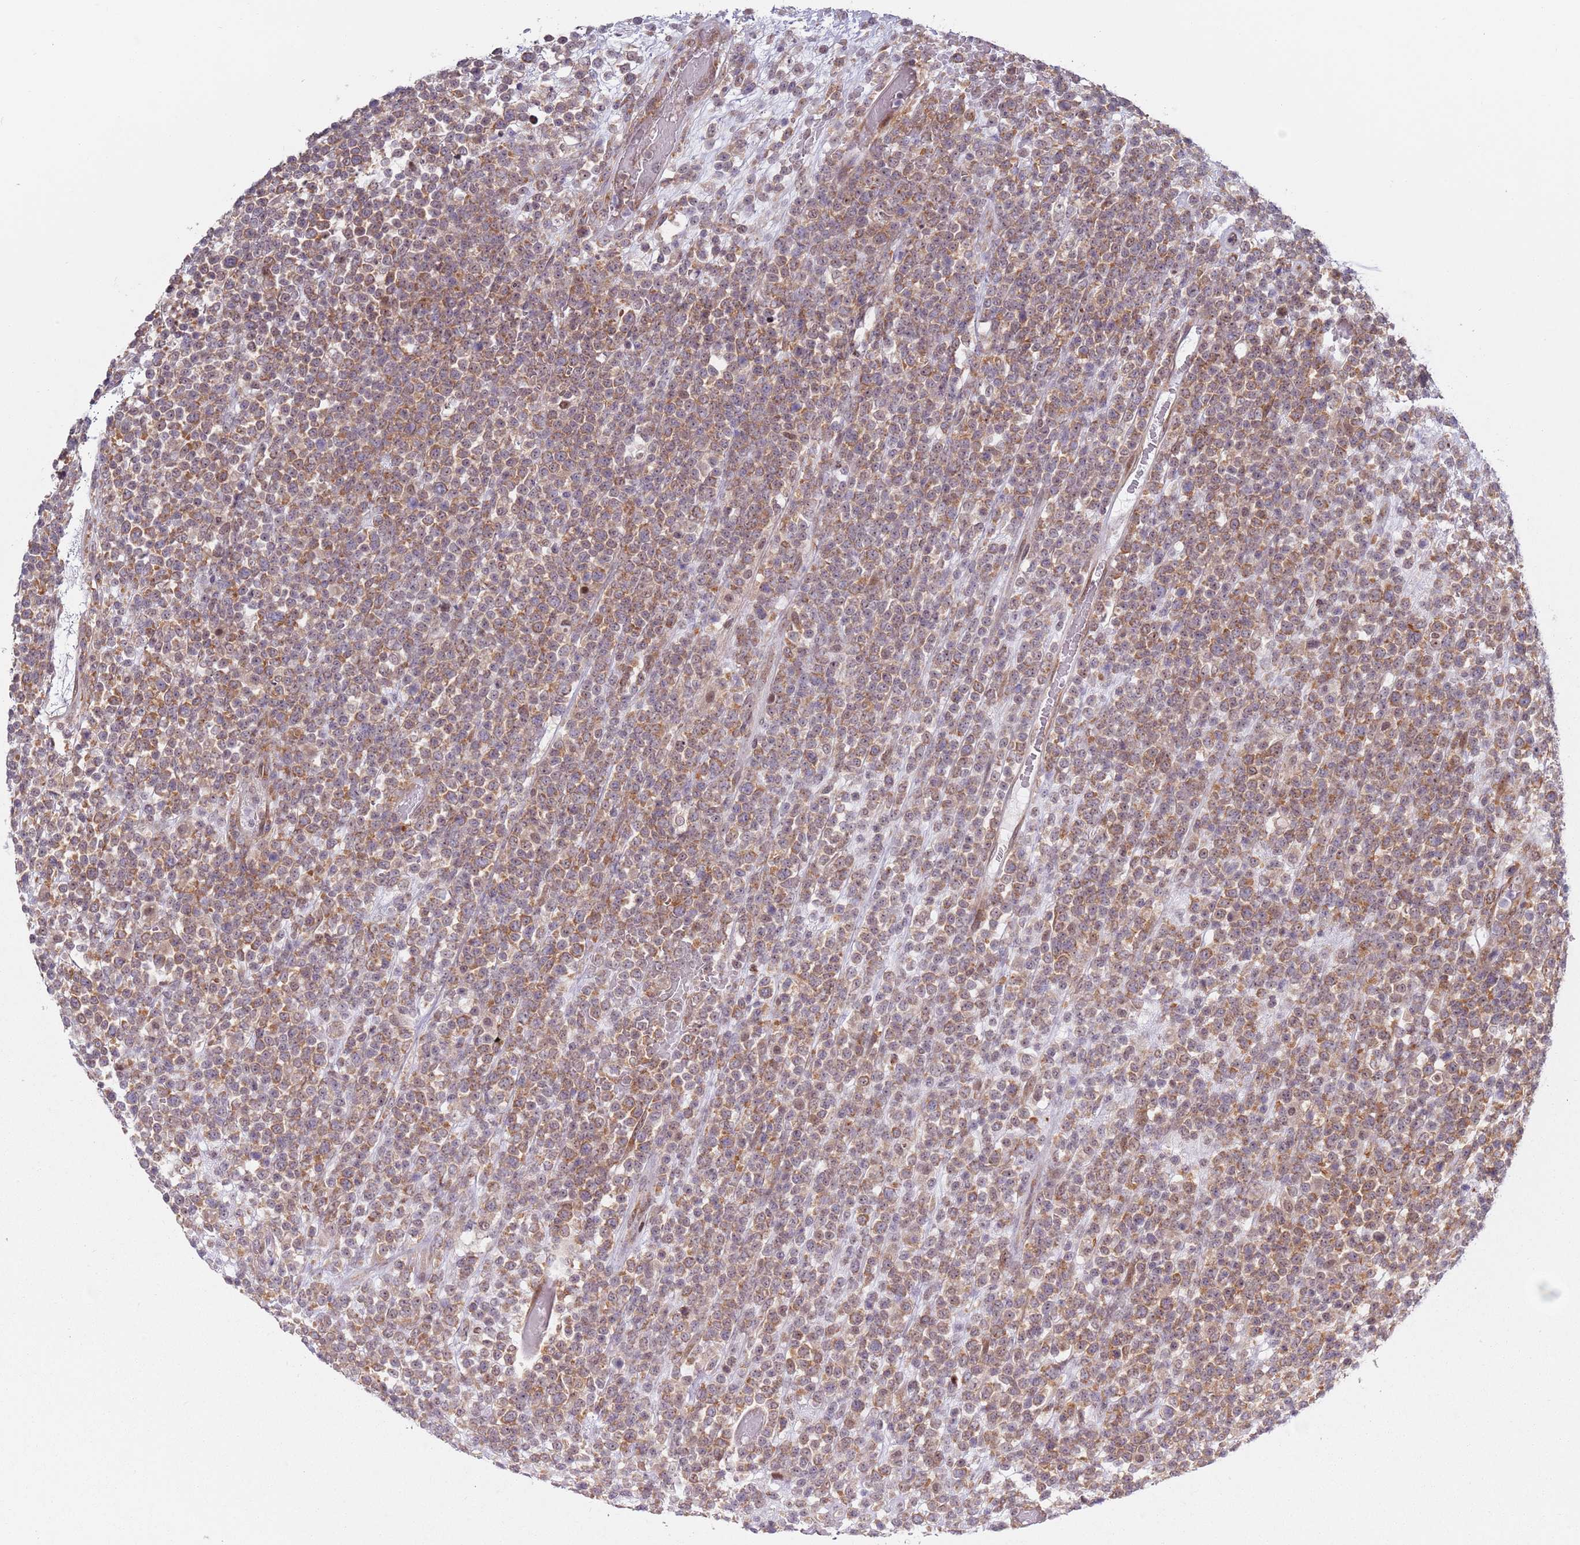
{"staining": {"intensity": "moderate", "quantity": ">75%", "location": "cytoplasmic/membranous"}, "tissue": "lymphoma", "cell_type": "Tumor cells", "image_type": "cancer", "snomed": [{"axis": "morphology", "description": "Malignant lymphoma, non-Hodgkin's type, High grade"}, {"axis": "topography", "description": "Colon"}], "caption": "A medium amount of moderate cytoplasmic/membranous expression is identified in about >75% of tumor cells in lymphoma tissue. The staining was performed using DAB to visualize the protein expression in brown, while the nuclei were stained in blue with hematoxylin (Magnification: 20x).", "gene": "SLC25A32", "patient": {"sex": "female", "age": 53}}